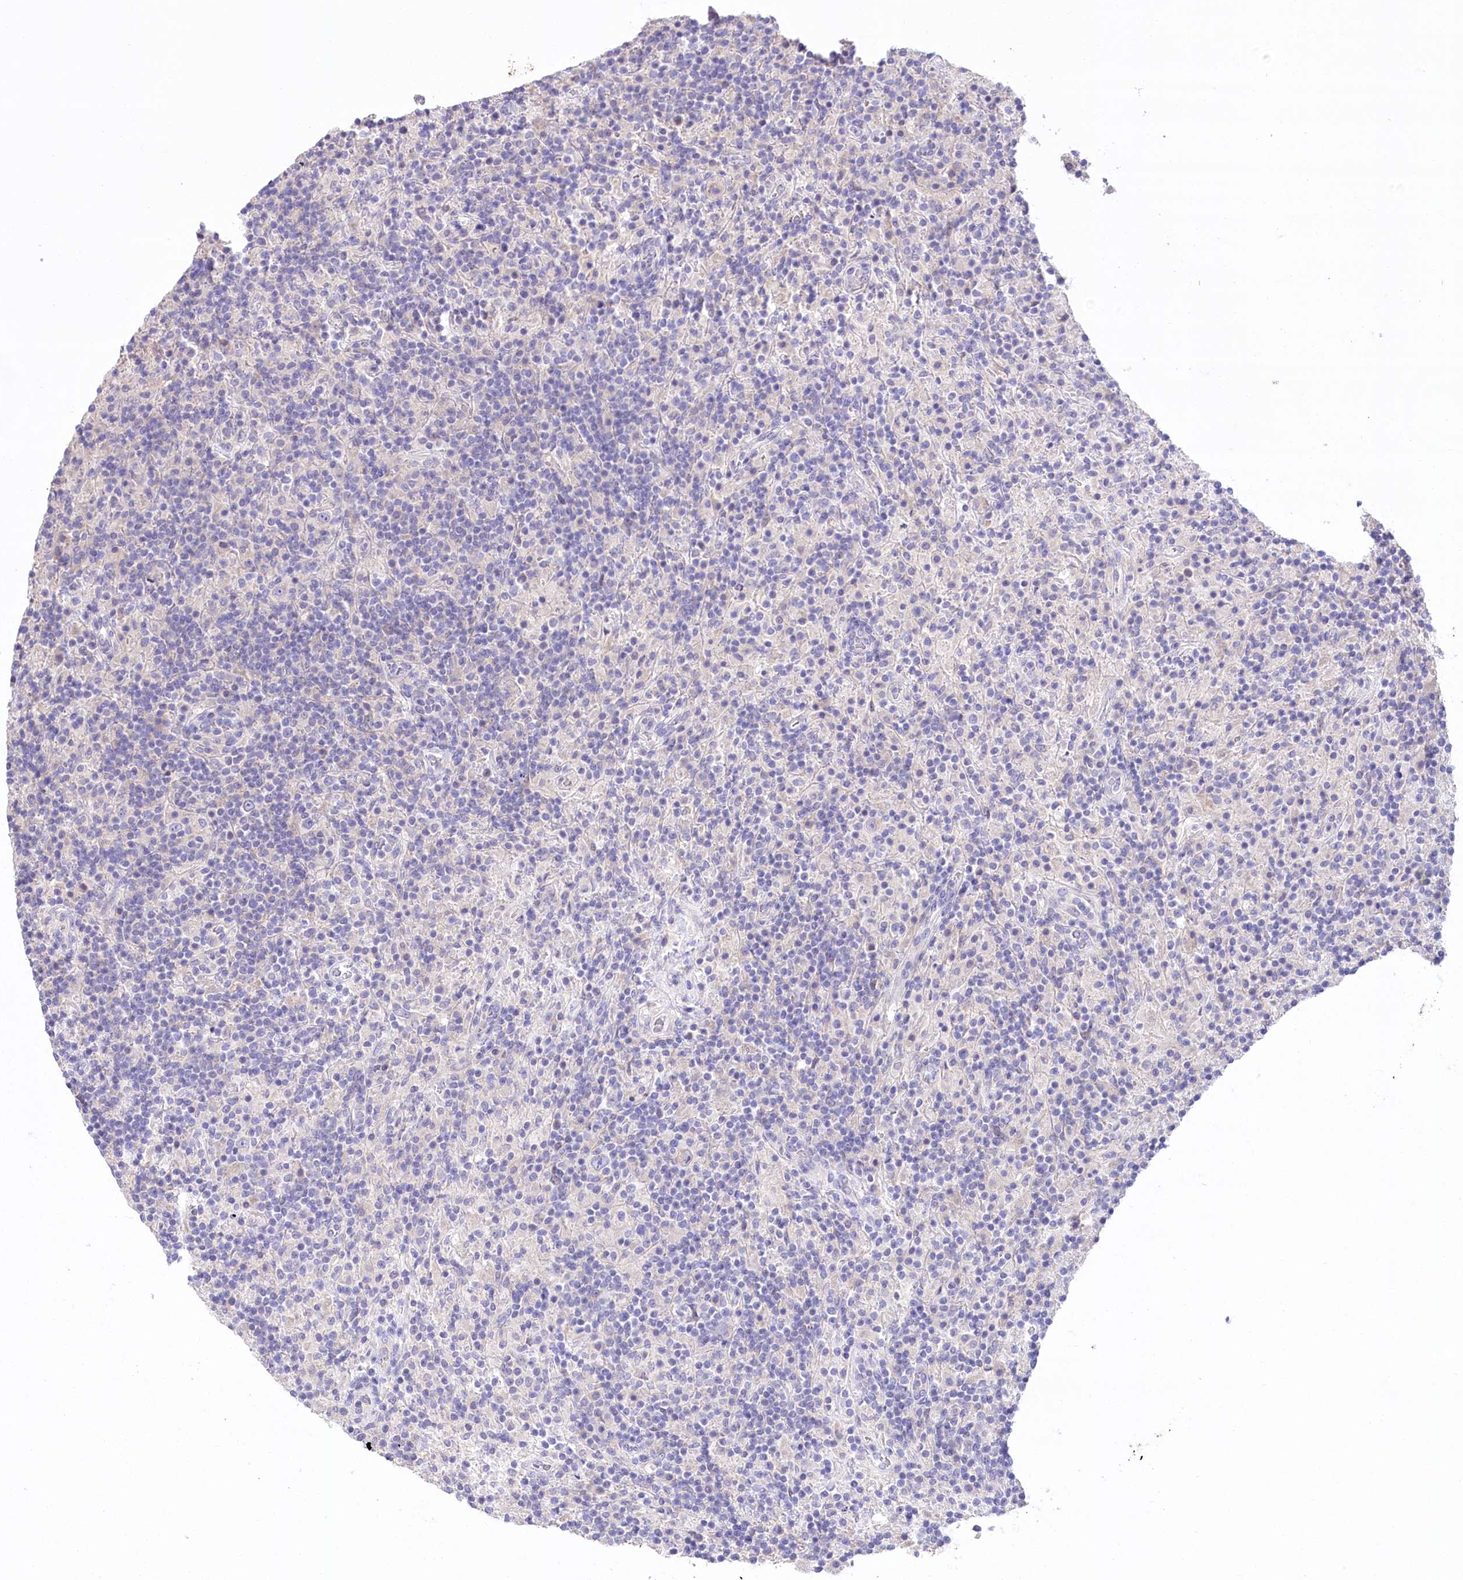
{"staining": {"intensity": "negative", "quantity": "none", "location": "none"}, "tissue": "lymphoma", "cell_type": "Tumor cells", "image_type": "cancer", "snomed": [{"axis": "morphology", "description": "Hodgkin's disease, NOS"}, {"axis": "topography", "description": "Lymph node"}], "caption": "DAB (3,3'-diaminobenzidine) immunohistochemical staining of lymphoma exhibits no significant staining in tumor cells.", "gene": "PBLD", "patient": {"sex": "male", "age": 70}}